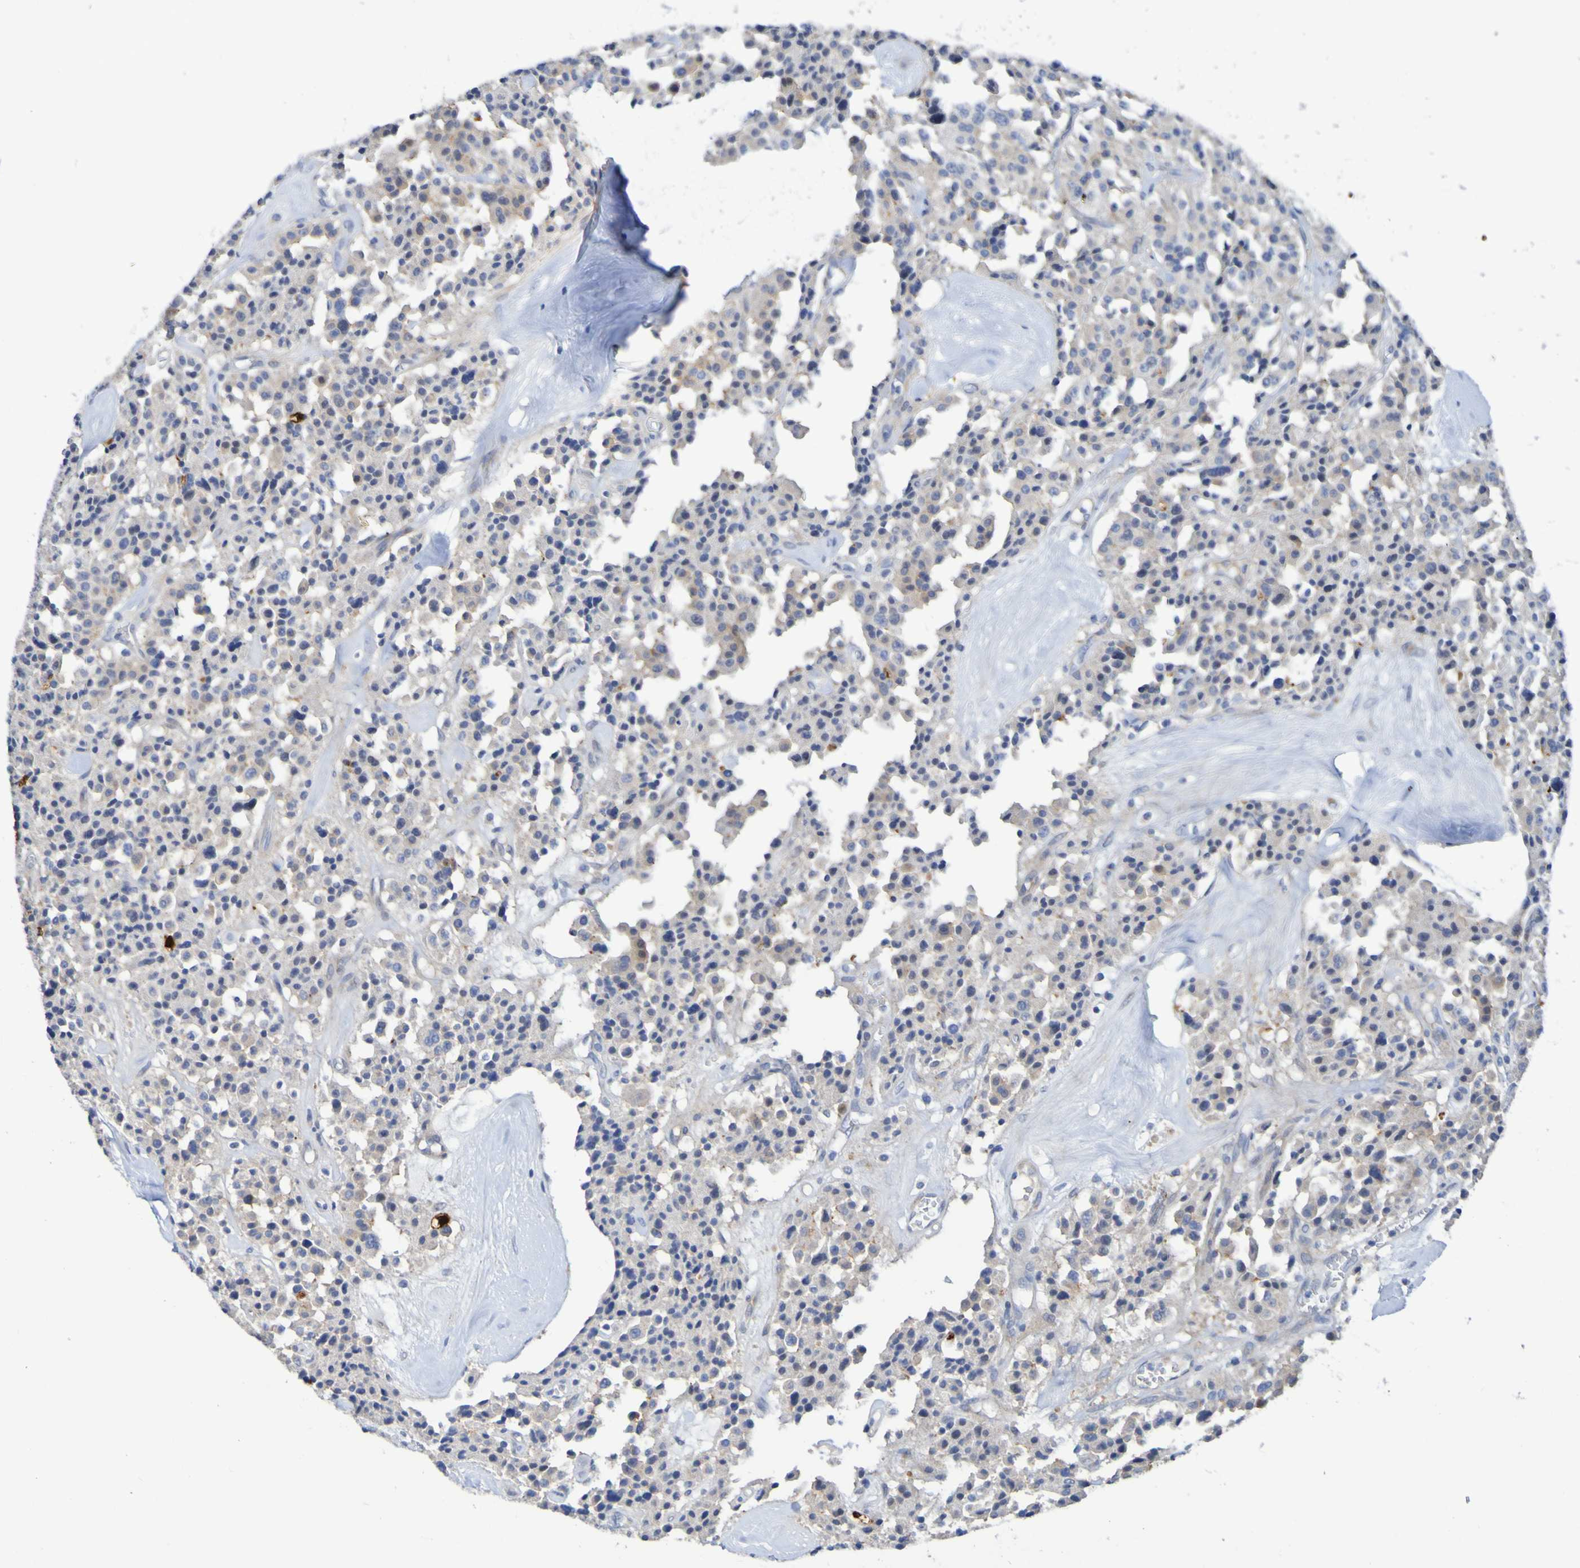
{"staining": {"intensity": "weak", "quantity": "25%-75%", "location": "cytoplasmic/membranous"}, "tissue": "carcinoid", "cell_type": "Tumor cells", "image_type": "cancer", "snomed": [{"axis": "morphology", "description": "Carcinoid, malignant, NOS"}, {"axis": "topography", "description": "Lung"}], "caption": "About 25%-75% of tumor cells in carcinoid (malignant) demonstrate weak cytoplasmic/membranous protein positivity as visualized by brown immunohistochemical staining.", "gene": "C11orf24", "patient": {"sex": "male", "age": 30}}